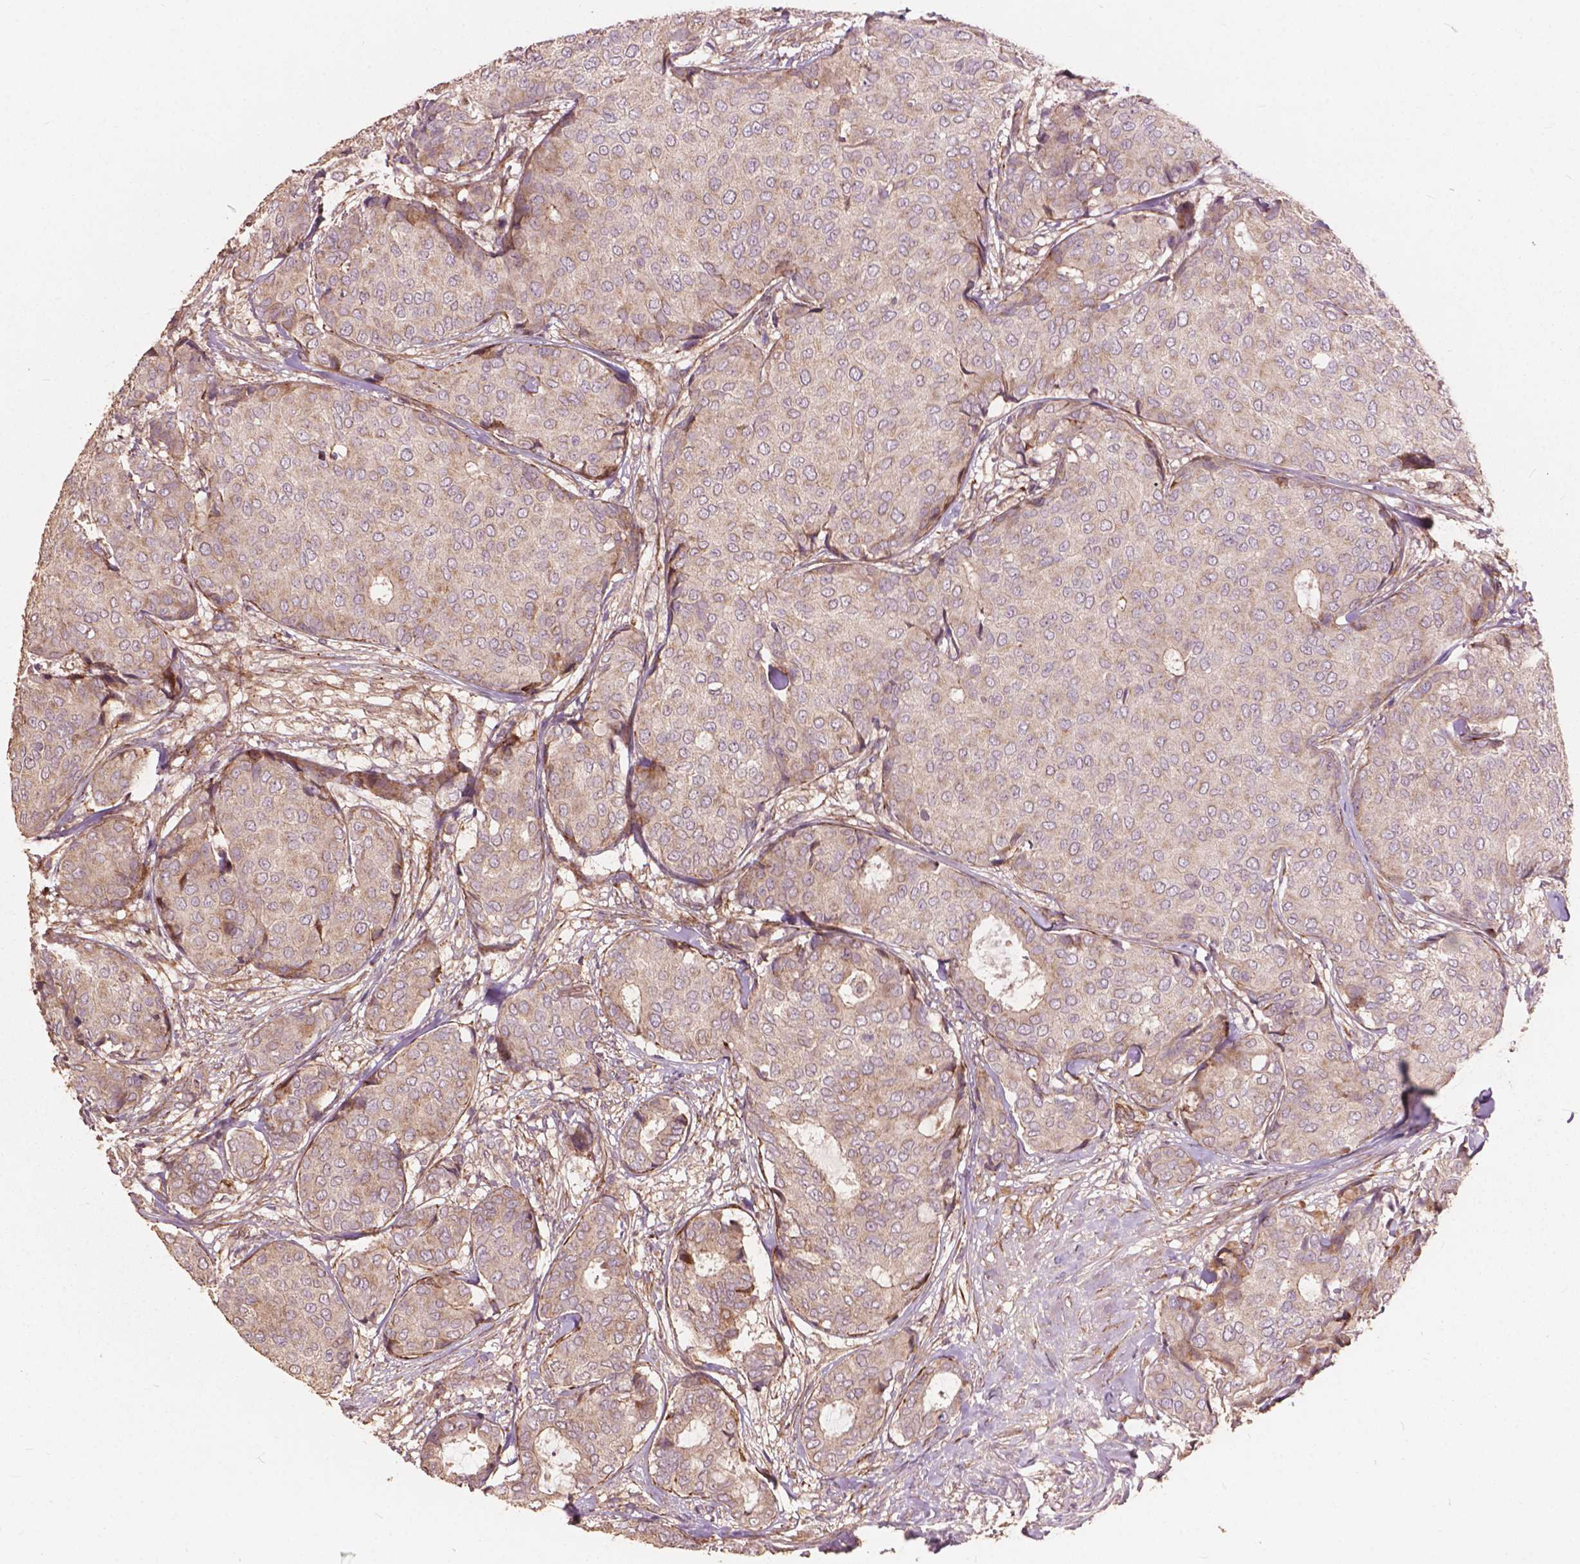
{"staining": {"intensity": "weak", "quantity": "<25%", "location": "cytoplasmic/membranous"}, "tissue": "breast cancer", "cell_type": "Tumor cells", "image_type": "cancer", "snomed": [{"axis": "morphology", "description": "Duct carcinoma"}, {"axis": "topography", "description": "Breast"}], "caption": "The image reveals no staining of tumor cells in breast cancer (intraductal carcinoma). Nuclei are stained in blue.", "gene": "FNIP1", "patient": {"sex": "female", "age": 75}}